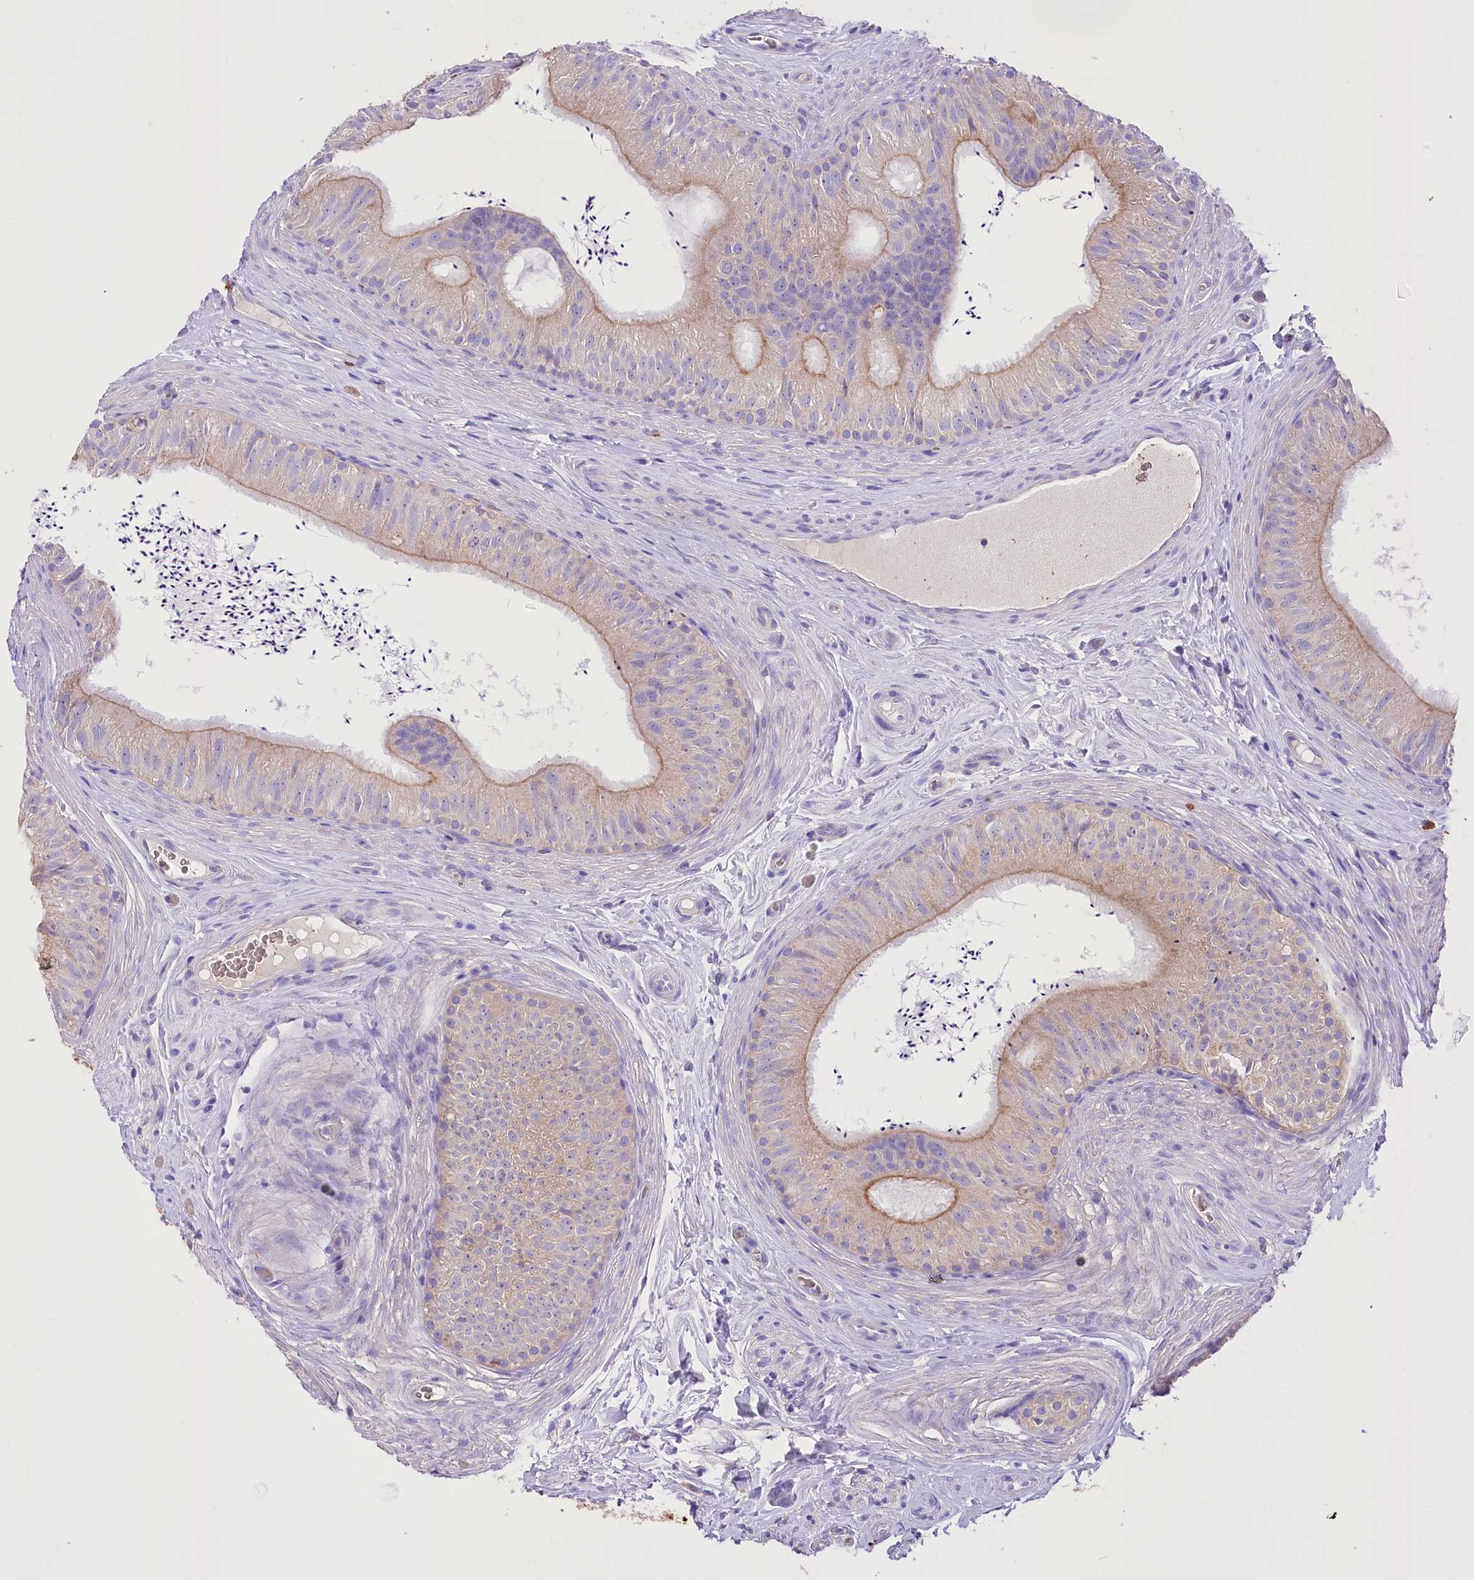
{"staining": {"intensity": "weak", "quantity": "25%-75%", "location": "cytoplasmic/membranous"}, "tissue": "epididymis", "cell_type": "Glandular cells", "image_type": "normal", "snomed": [{"axis": "morphology", "description": "Normal tissue, NOS"}, {"axis": "topography", "description": "Epididymis"}], "caption": "Epididymis stained with immunohistochemistry displays weak cytoplasmic/membranous positivity in about 25%-75% of glandular cells.", "gene": "PRSS53", "patient": {"sex": "male", "age": 46}}